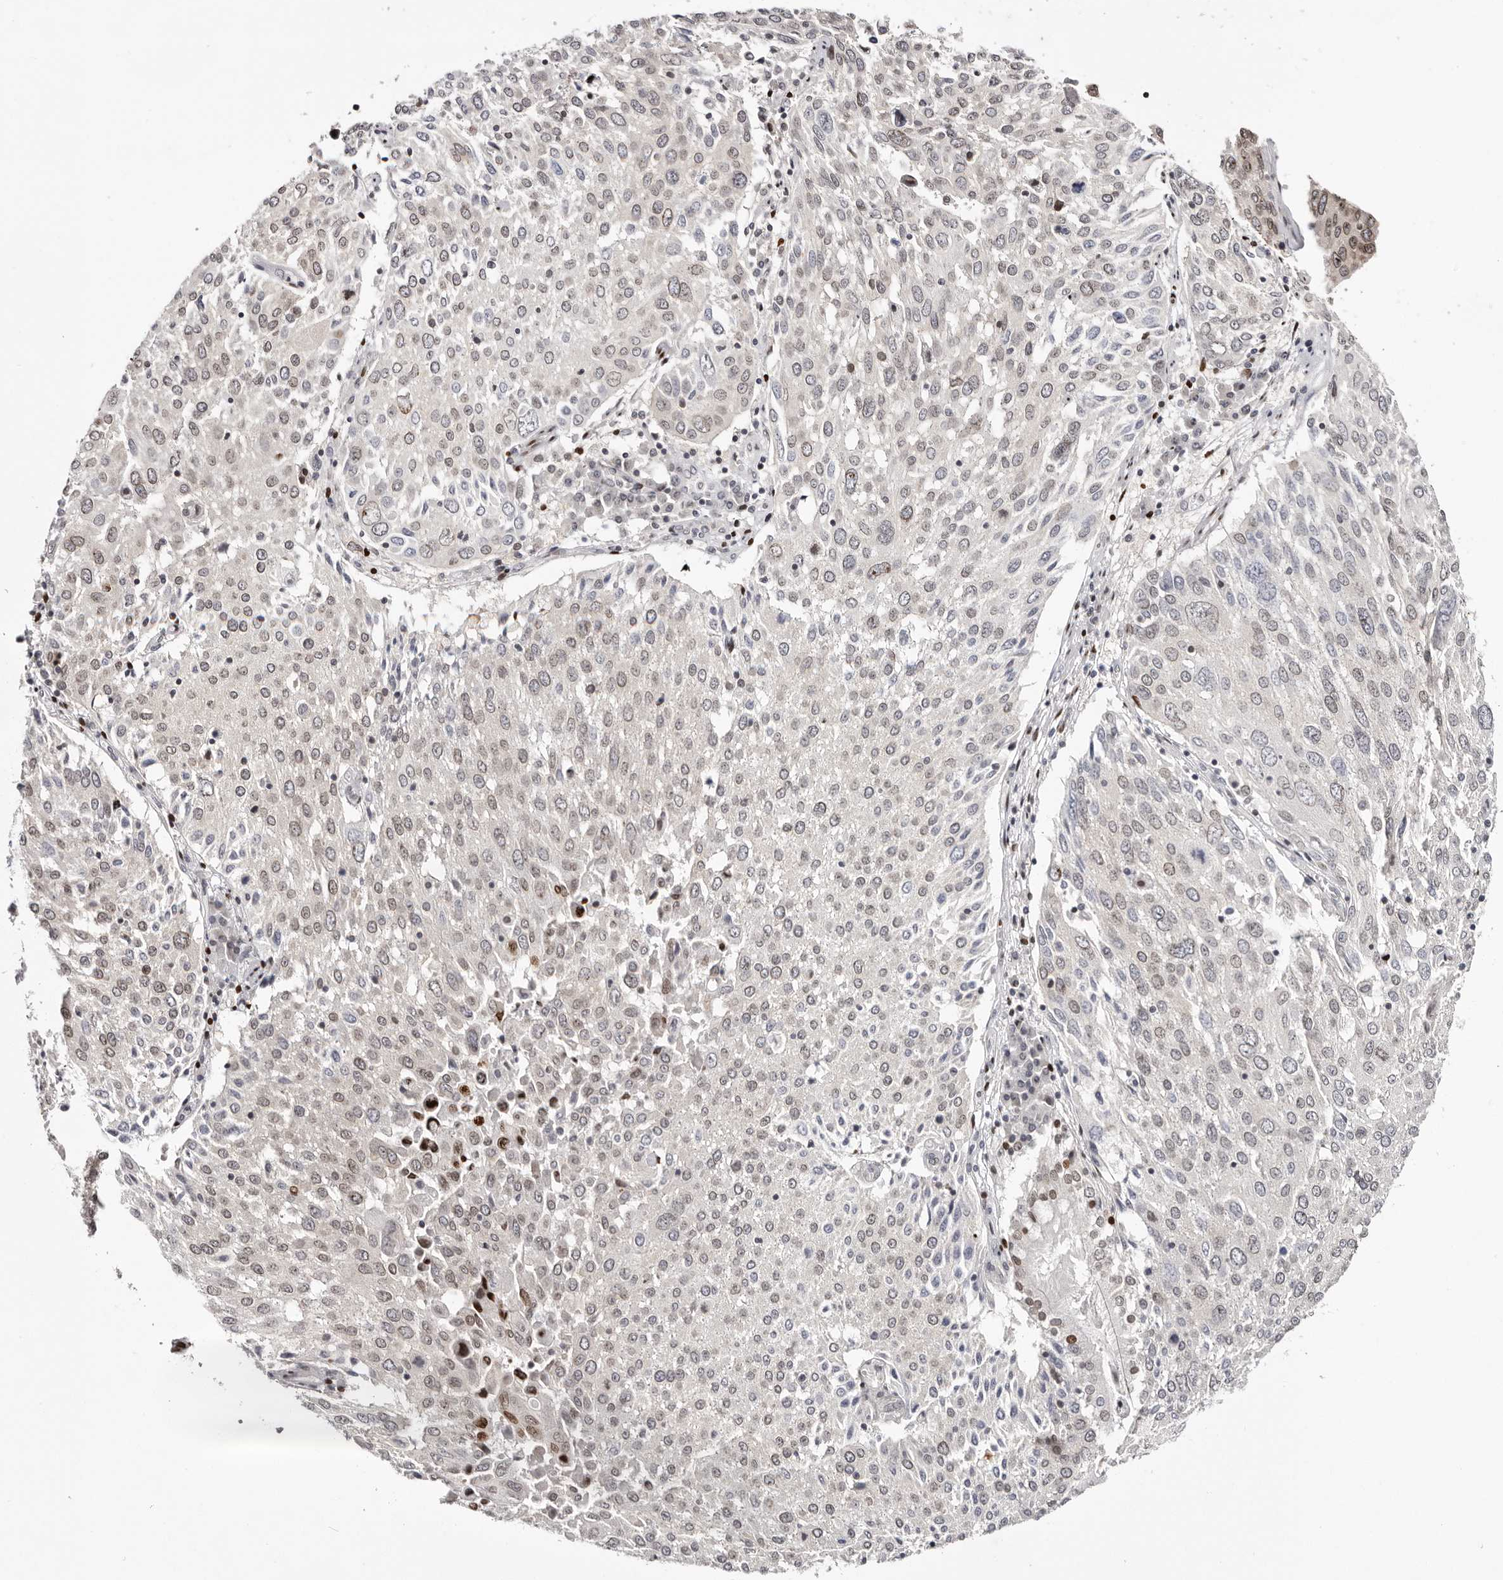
{"staining": {"intensity": "strong", "quantity": "<25%", "location": "cytoplasmic/membranous,nuclear"}, "tissue": "lung cancer", "cell_type": "Tumor cells", "image_type": "cancer", "snomed": [{"axis": "morphology", "description": "Squamous cell carcinoma, NOS"}, {"axis": "topography", "description": "Lung"}], "caption": "This is an image of immunohistochemistry (IHC) staining of lung cancer (squamous cell carcinoma), which shows strong expression in the cytoplasmic/membranous and nuclear of tumor cells.", "gene": "NUP153", "patient": {"sex": "male", "age": 65}}